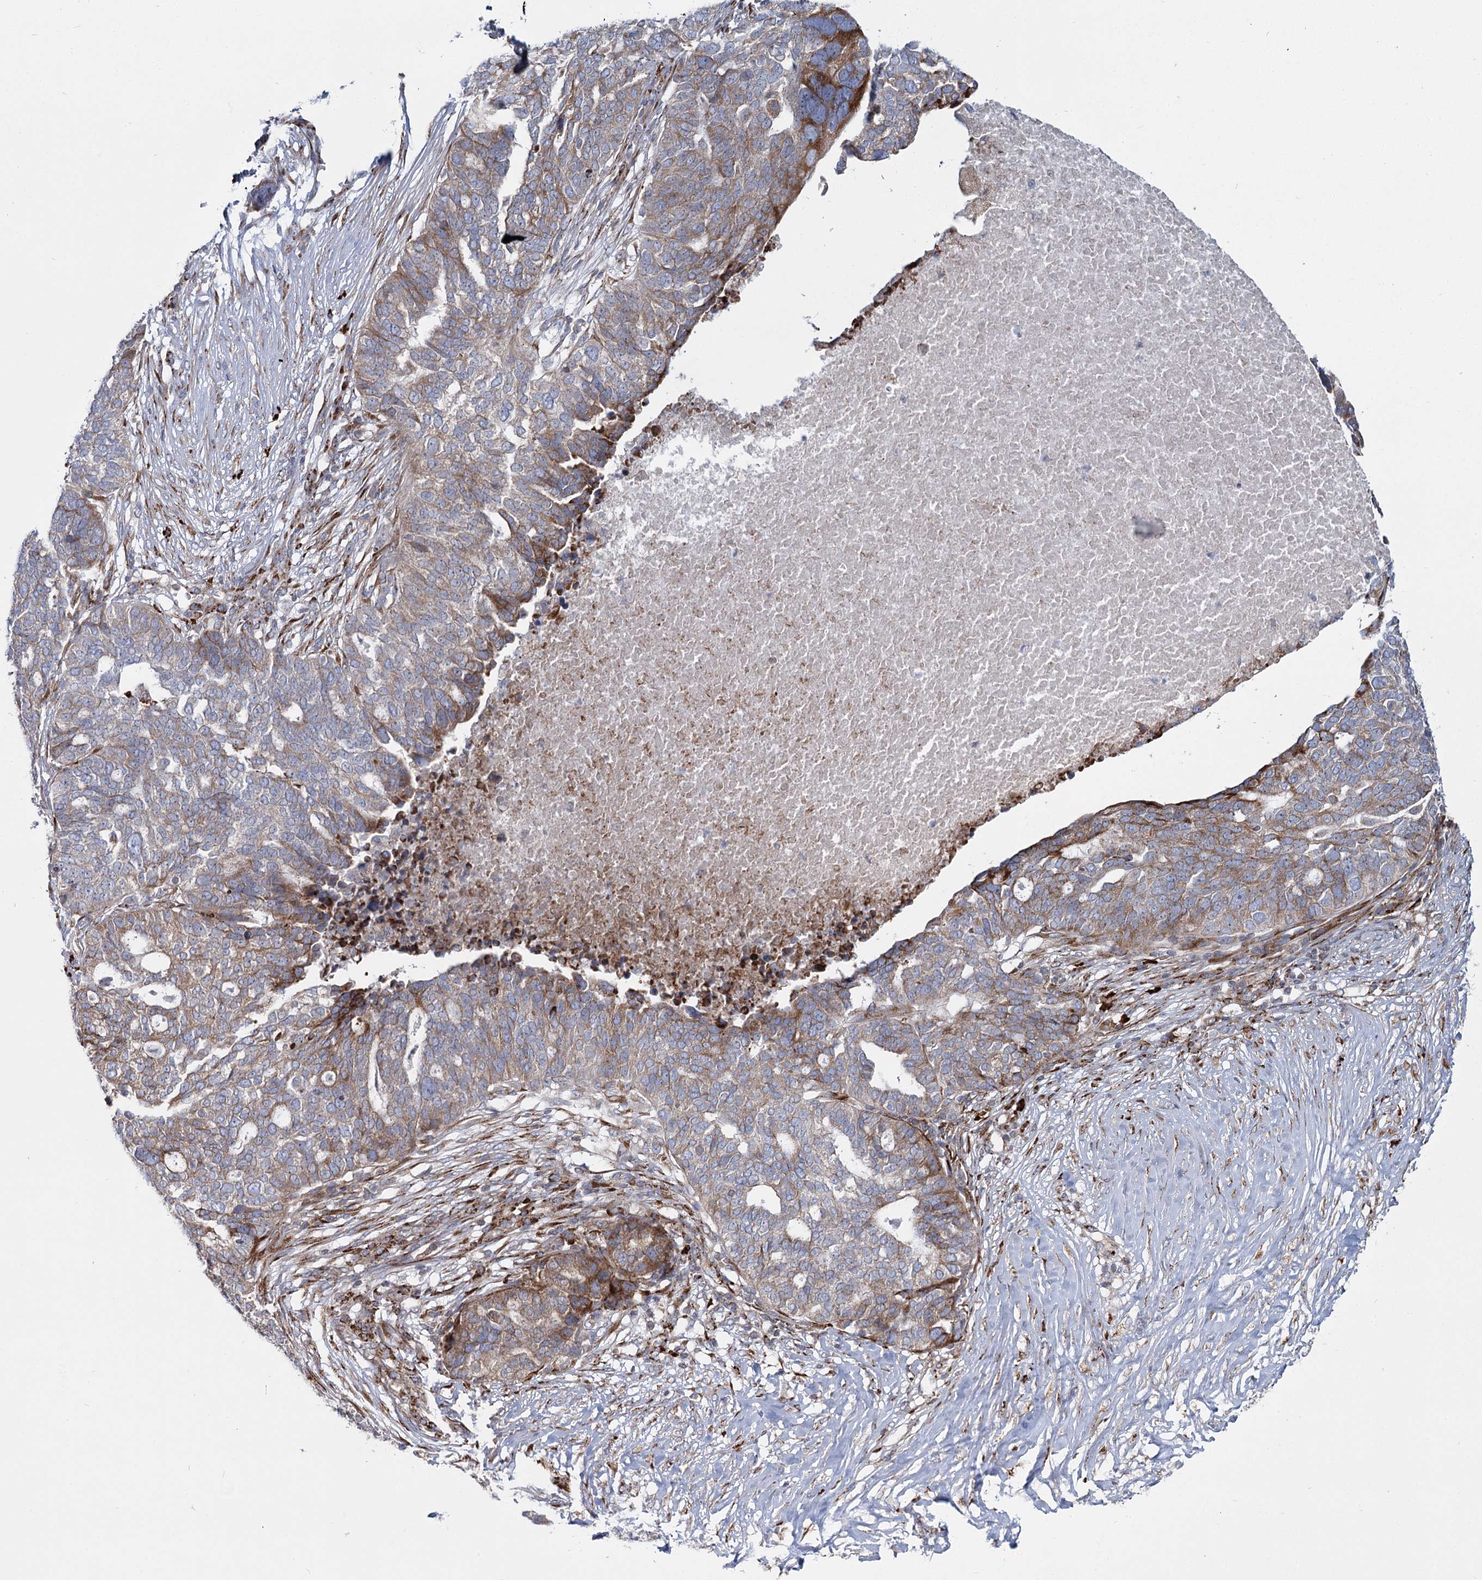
{"staining": {"intensity": "moderate", "quantity": ">75%", "location": "cytoplasmic/membranous"}, "tissue": "ovarian cancer", "cell_type": "Tumor cells", "image_type": "cancer", "snomed": [{"axis": "morphology", "description": "Cystadenocarcinoma, serous, NOS"}, {"axis": "topography", "description": "Ovary"}], "caption": "Tumor cells reveal medium levels of moderate cytoplasmic/membranous positivity in approximately >75% of cells in ovarian cancer (serous cystadenocarcinoma). The protein of interest is shown in brown color, while the nuclei are stained blue.", "gene": "POGLUT1", "patient": {"sex": "female", "age": 59}}